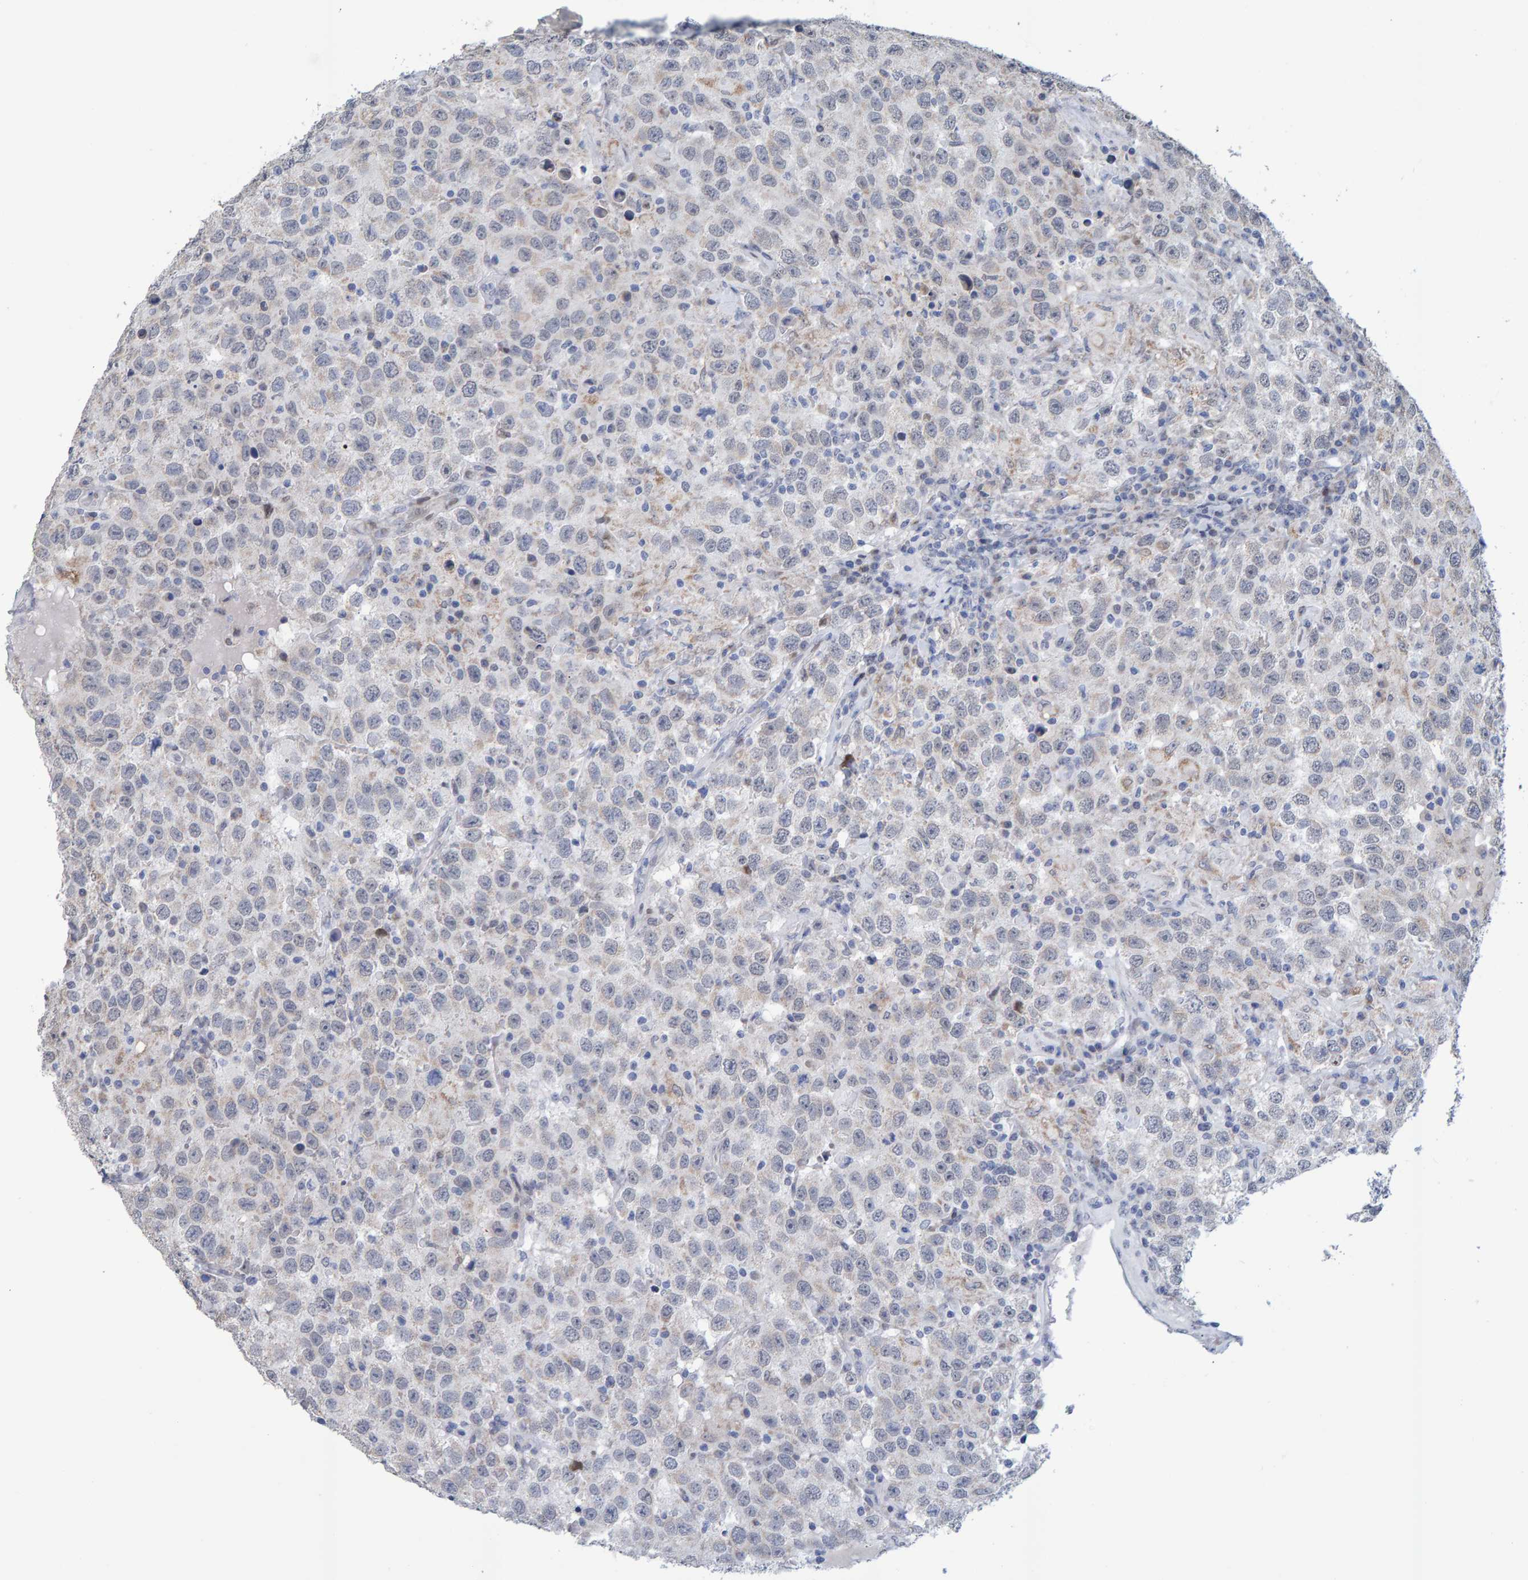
{"staining": {"intensity": "negative", "quantity": "none", "location": "none"}, "tissue": "testis cancer", "cell_type": "Tumor cells", "image_type": "cancer", "snomed": [{"axis": "morphology", "description": "Seminoma, NOS"}, {"axis": "topography", "description": "Testis"}], "caption": "Testis cancer was stained to show a protein in brown. There is no significant staining in tumor cells.", "gene": "USP43", "patient": {"sex": "male", "age": 41}}